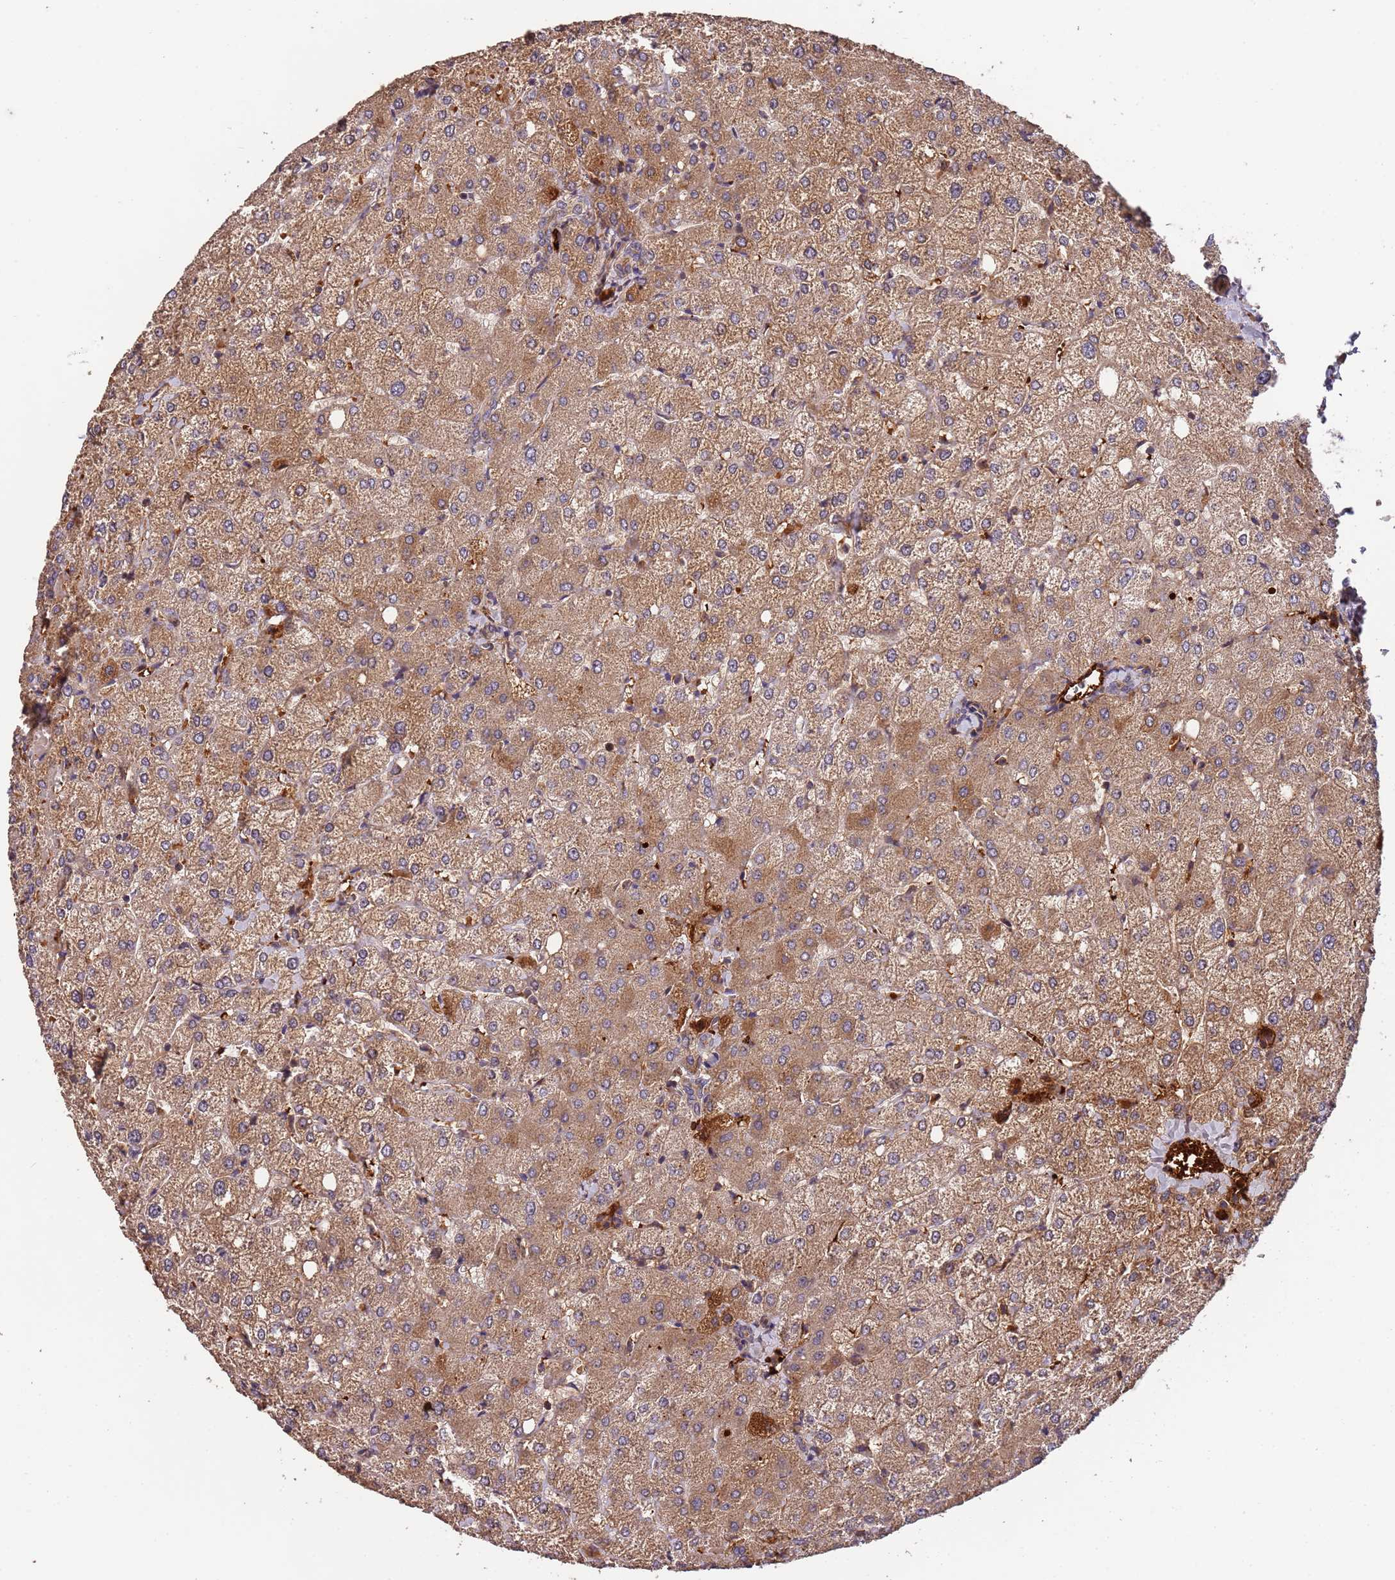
{"staining": {"intensity": "moderate", "quantity": "<25%", "location": "cytoplasmic/membranous"}, "tissue": "liver", "cell_type": "Cholangiocytes", "image_type": "normal", "snomed": [{"axis": "morphology", "description": "Normal tissue, NOS"}, {"axis": "topography", "description": "Liver"}], "caption": "Protein expression analysis of benign liver reveals moderate cytoplasmic/membranous positivity in approximately <25% of cholangiocytes.", "gene": "CCDC184", "patient": {"sex": "female", "age": 54}}